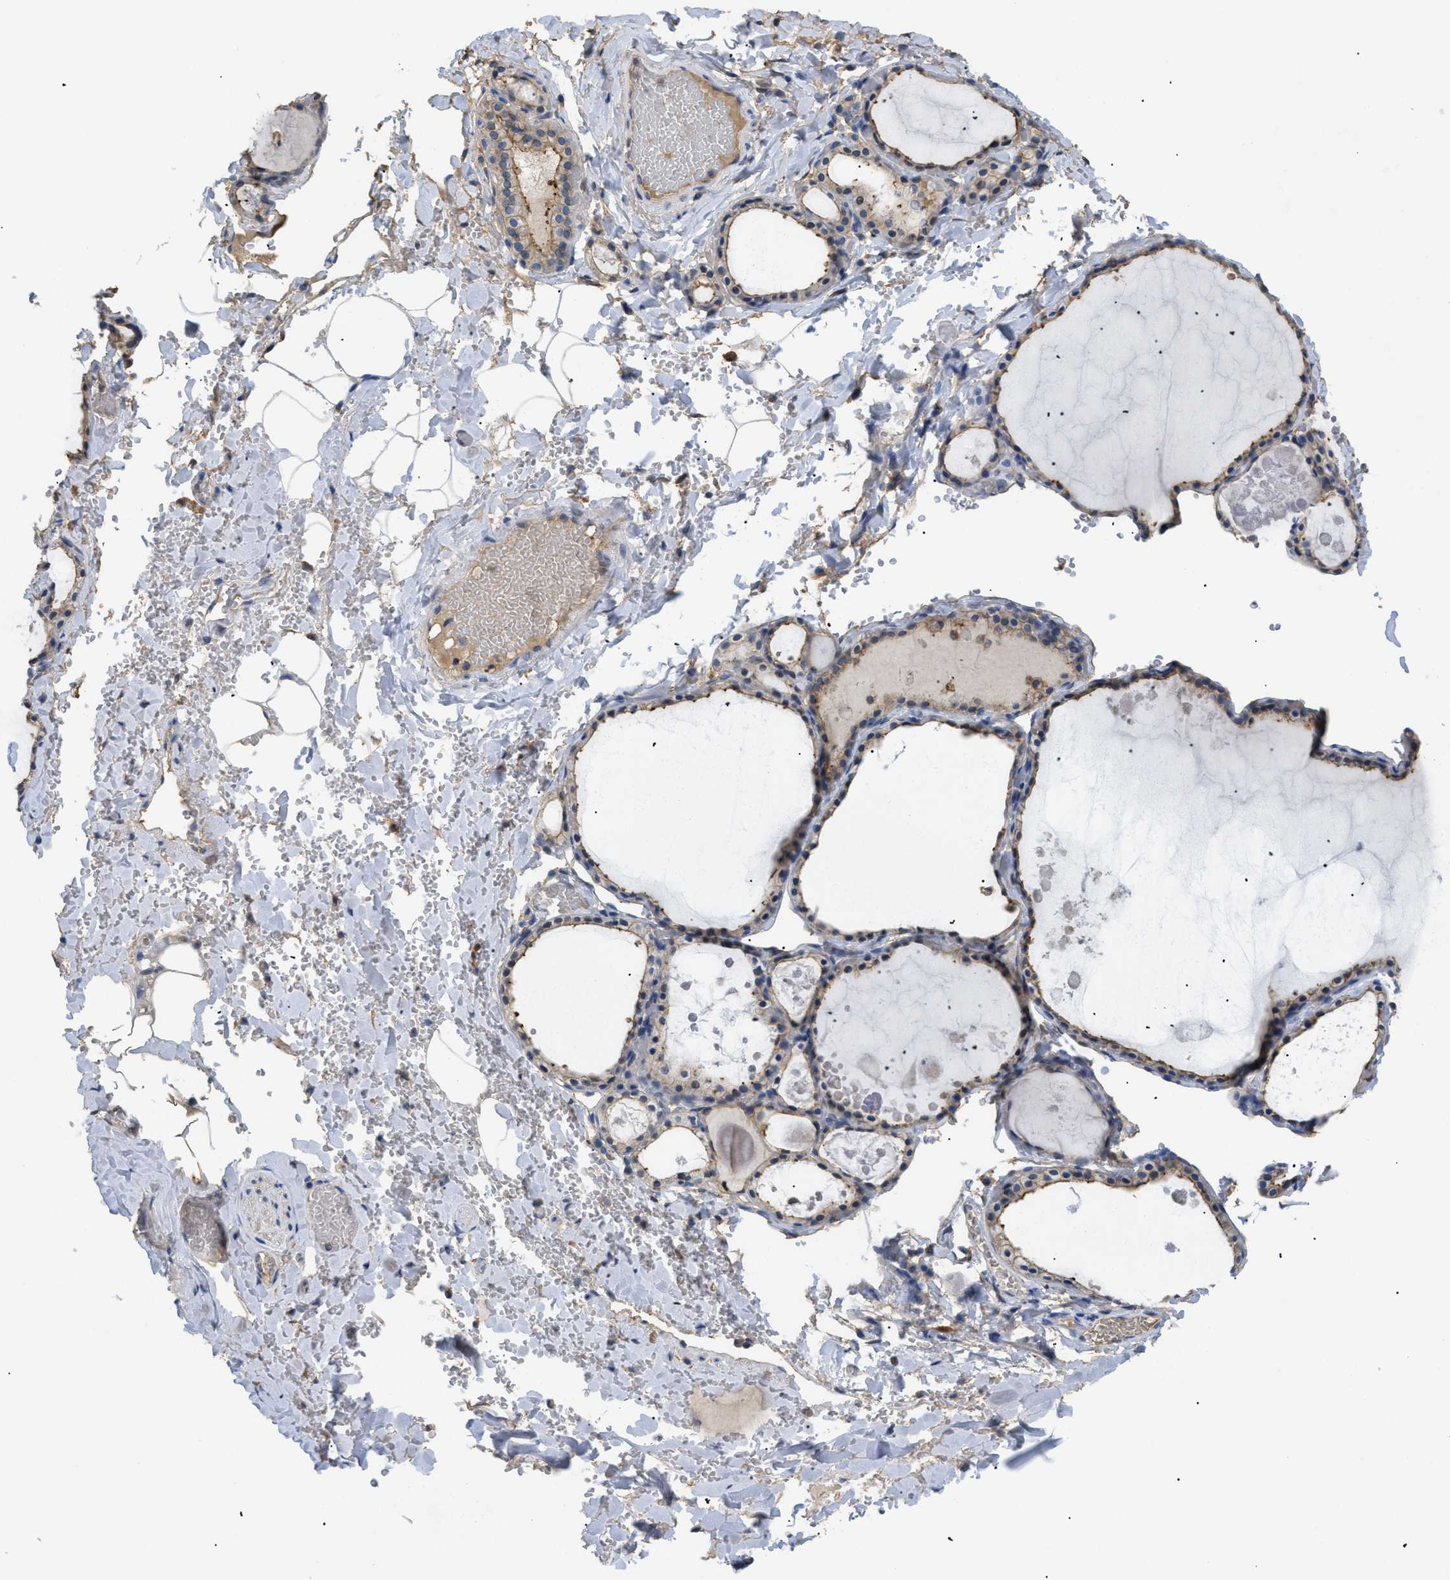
{"staining": {"intensity": "moderate", "quantity": ">75%", "location": "cytoplasmic/membranous"}, "tissue": "thyroid gland", "cell_type": "Glandular cells", "image_type": "normal", "snomed": [{"axis": "morphology", "description": "Normal tissue, NOS"}, {"axis": "topography", "description": "Thyroid gland"}], "caption": "Protein staining of benign thyroid gland demonstrates moderate cytoplasmic/membranous staining in about >75% of glandular cells.", "gene": "ANXA4", "patient": {"sex": "male", "age": 56}}